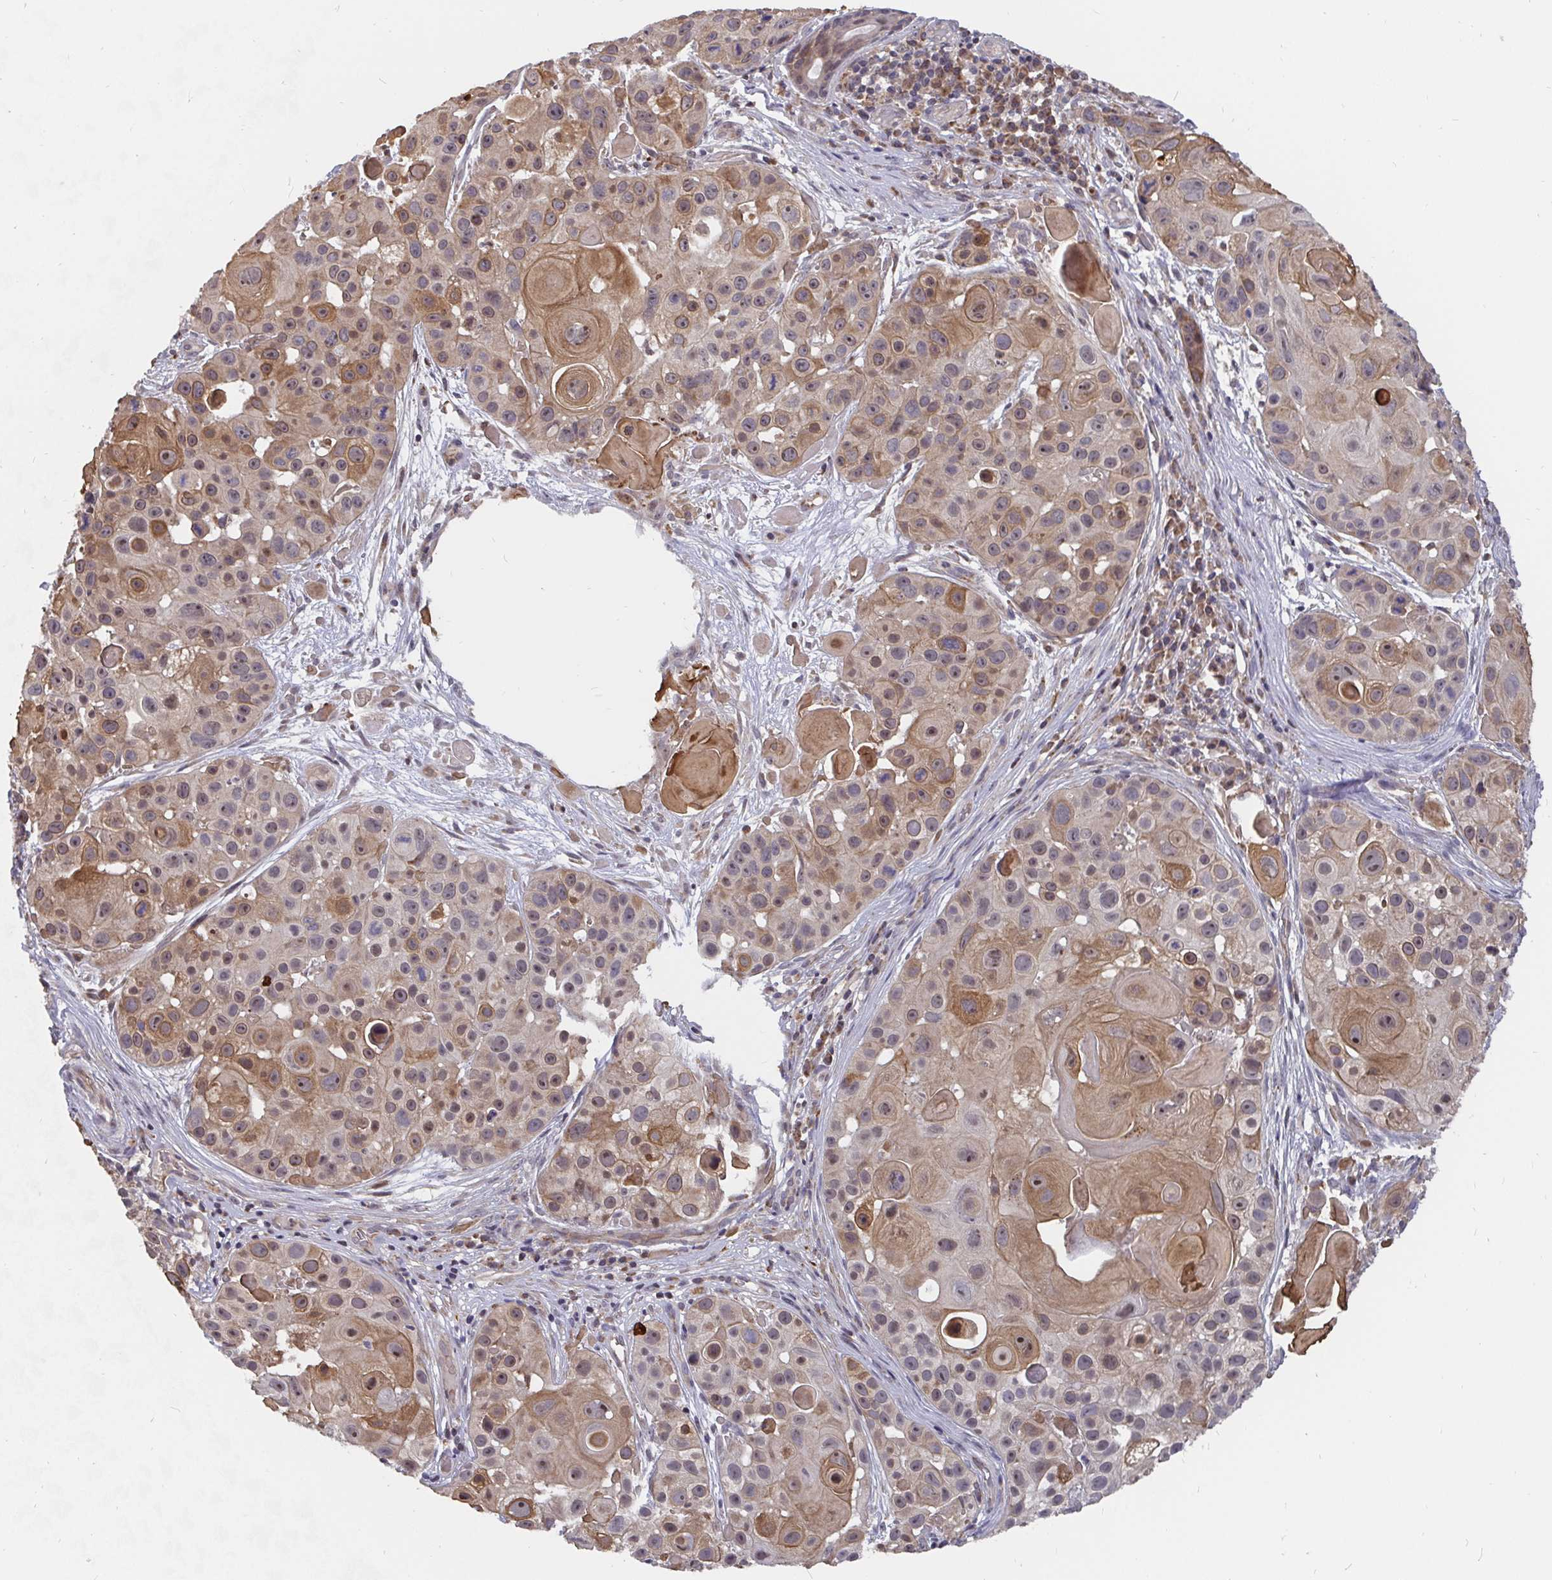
{"staining": {"intensity": "moderate", "quantity": ">75%", "location": "cytoplasmic/membranous,nuclear"}, "tissue": "skin cancer", "cell_type": "Tumor cells", "image_type": "cancer", "snomed": [{"axis": "morphology", "description": "Squamous cell carcinoma, NOS"}, {"axis": "topography", "description": "Skin"}], "caption": "Immunohistochemistry (IHC) (DAB) staining of skin cancer (squamous cell carcinoma) exhibits moderate cytoplasmic/membranous and nuclear protein expression in approximately >75% of tumor cells.", "gene": "PDF", "patient": {"sex": "male", "age": 92}}